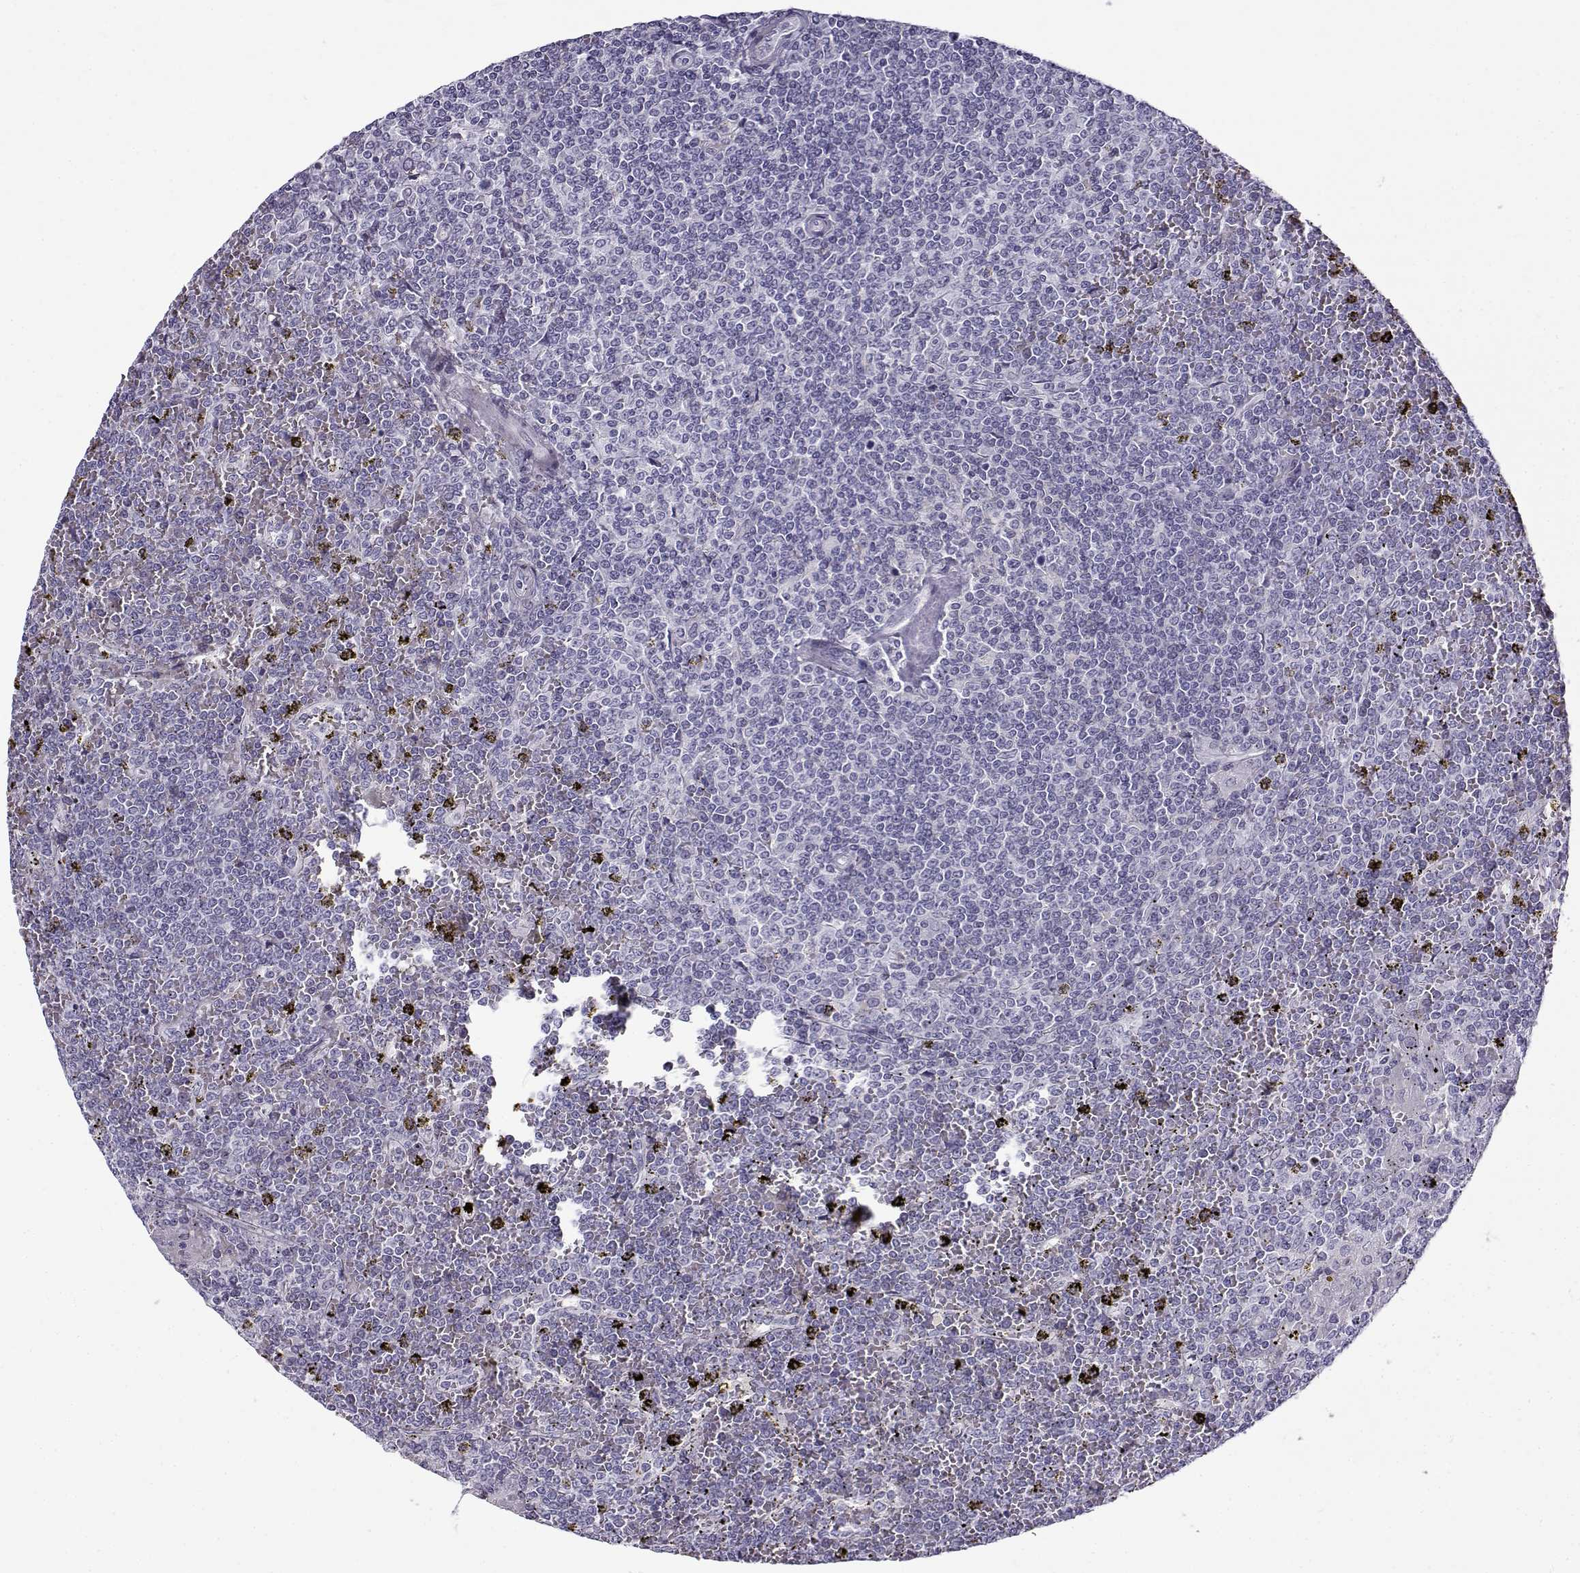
{"staining": {"intensity": "negative", "quantity": "none", "location": "none"}, "tissue": "lymphoma", "cell_type": "Tumor cells", "image_type": "cancer", "snomed": [{"axis": "morphology", "description": "Malignant lymphoma, non-Hodgkin's type, Low grade"}, {"axis": "topography", "description": "Spleen"}], "caption": "Tumor cells are negative for brown protein staining in low-grade malignant lymphoma, non-Hodgkin's type.", "gene": "GTSF1L", "patient": {"sex": "female", "age": 19}}